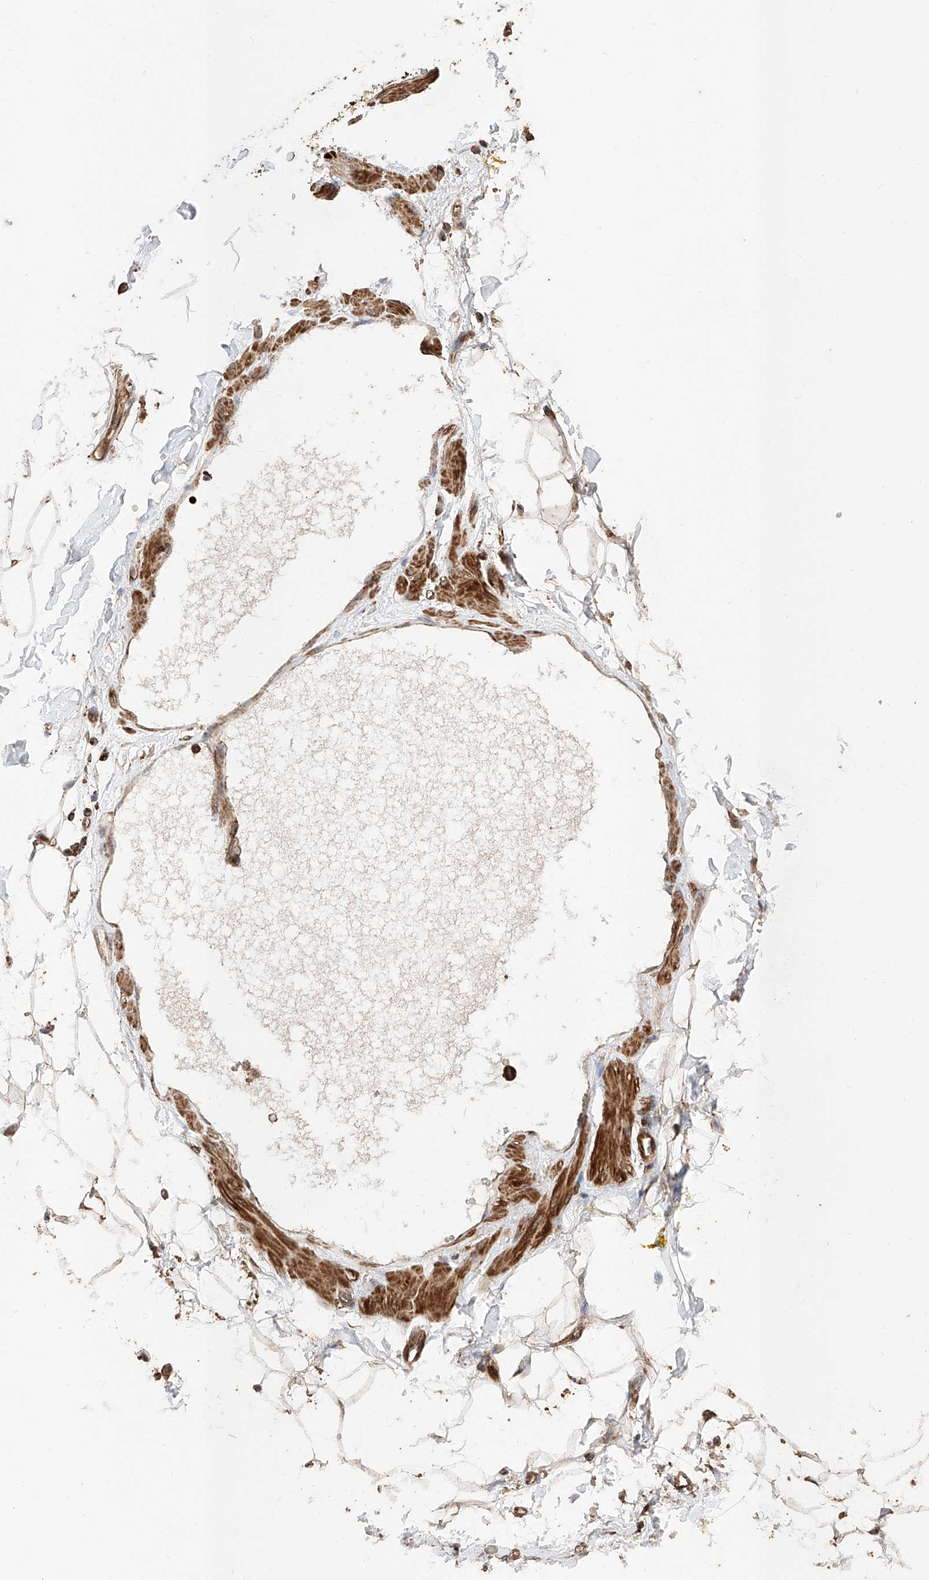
{"staining": {"intensity": "moderate", "quantity": ">75%", "location": "cytoplasmic/membranous"}, "tissue": "adipose tissue", "cell_type": "Adipocytes", "image_type": "normal", "snomed": [{"axis": "morphology", "description": "Normal tissue, NOS"}, {"axis": "morphology", "description": "Adenocarcinoma, NOS"}, {"axis": "topography", "description": "Pancreas"}, {"axis": "topography", "description": "Peripheral nerve tissue"}], "caption": "This photomicrograph reveals immunohistochemistry (IHC) staining of benign human adipose tissue, with medium moderate cytoplasmic/membranous expression in approximately >75% of adipocytes.", "gene": "PISD", "patient": {"sex": "male", "age": 59}}